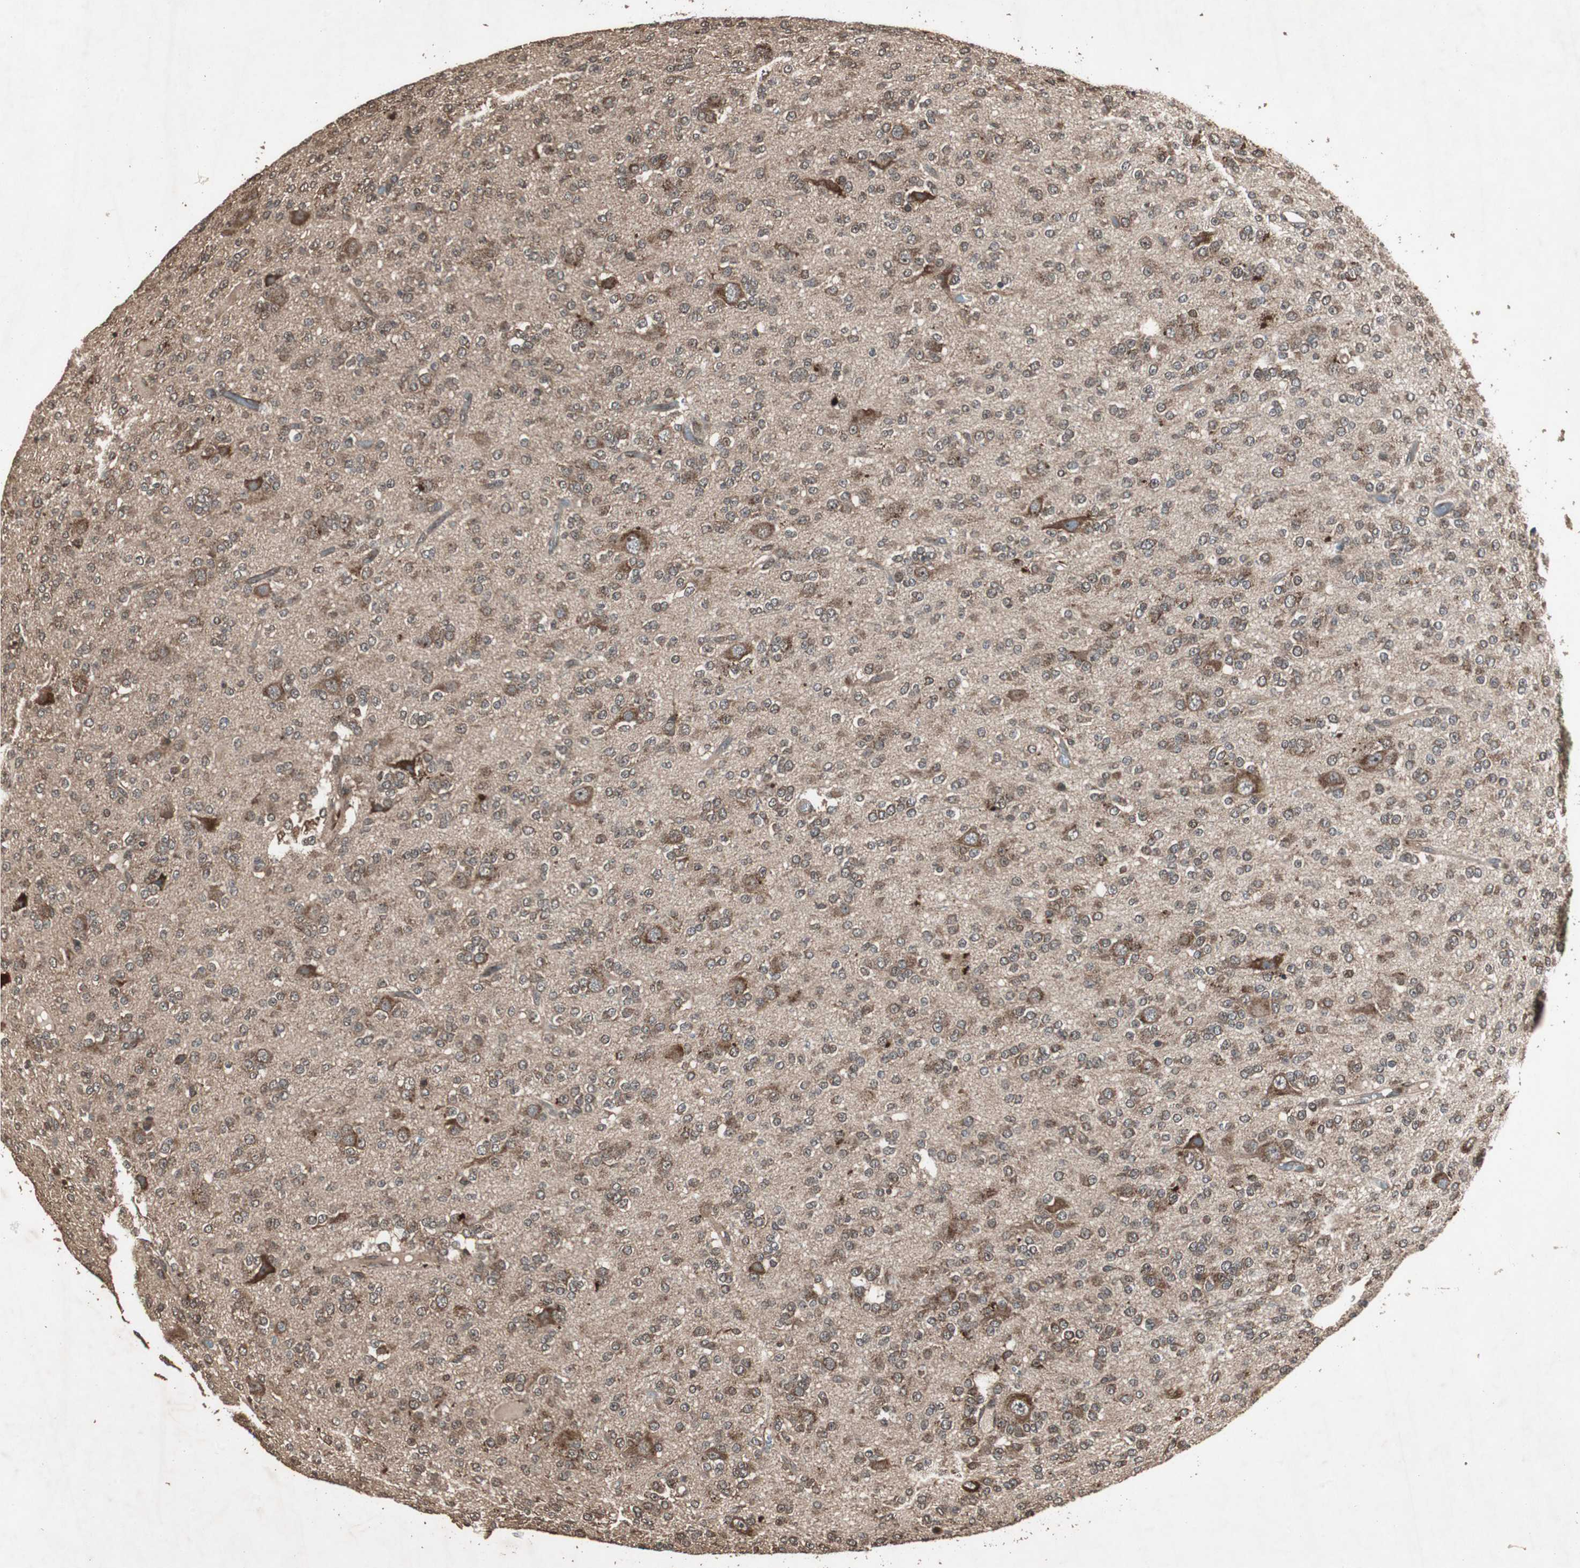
{"staining": {"intensity": "moderate", "quantity": "<25%", "location": "cytoplasmic/membranous"}, "tissue": "glioma", "cell_type": "Tumor cells", "image_type": "cancer", "snomed": [{"axis": "morphology", "description": "Glioma, malignant, Low grade"}, {"axis": "topography", "description": "Brain"}], "caption": "DAB immunohistochemical staining of malignant glioma (low-grade) demonstrates moderate cytoplasmic/membranous protein positivity in approximately <25% of tumor cells.", "gene": "LAMTOR5", "patient": {"sex": "male", "age": 38}}